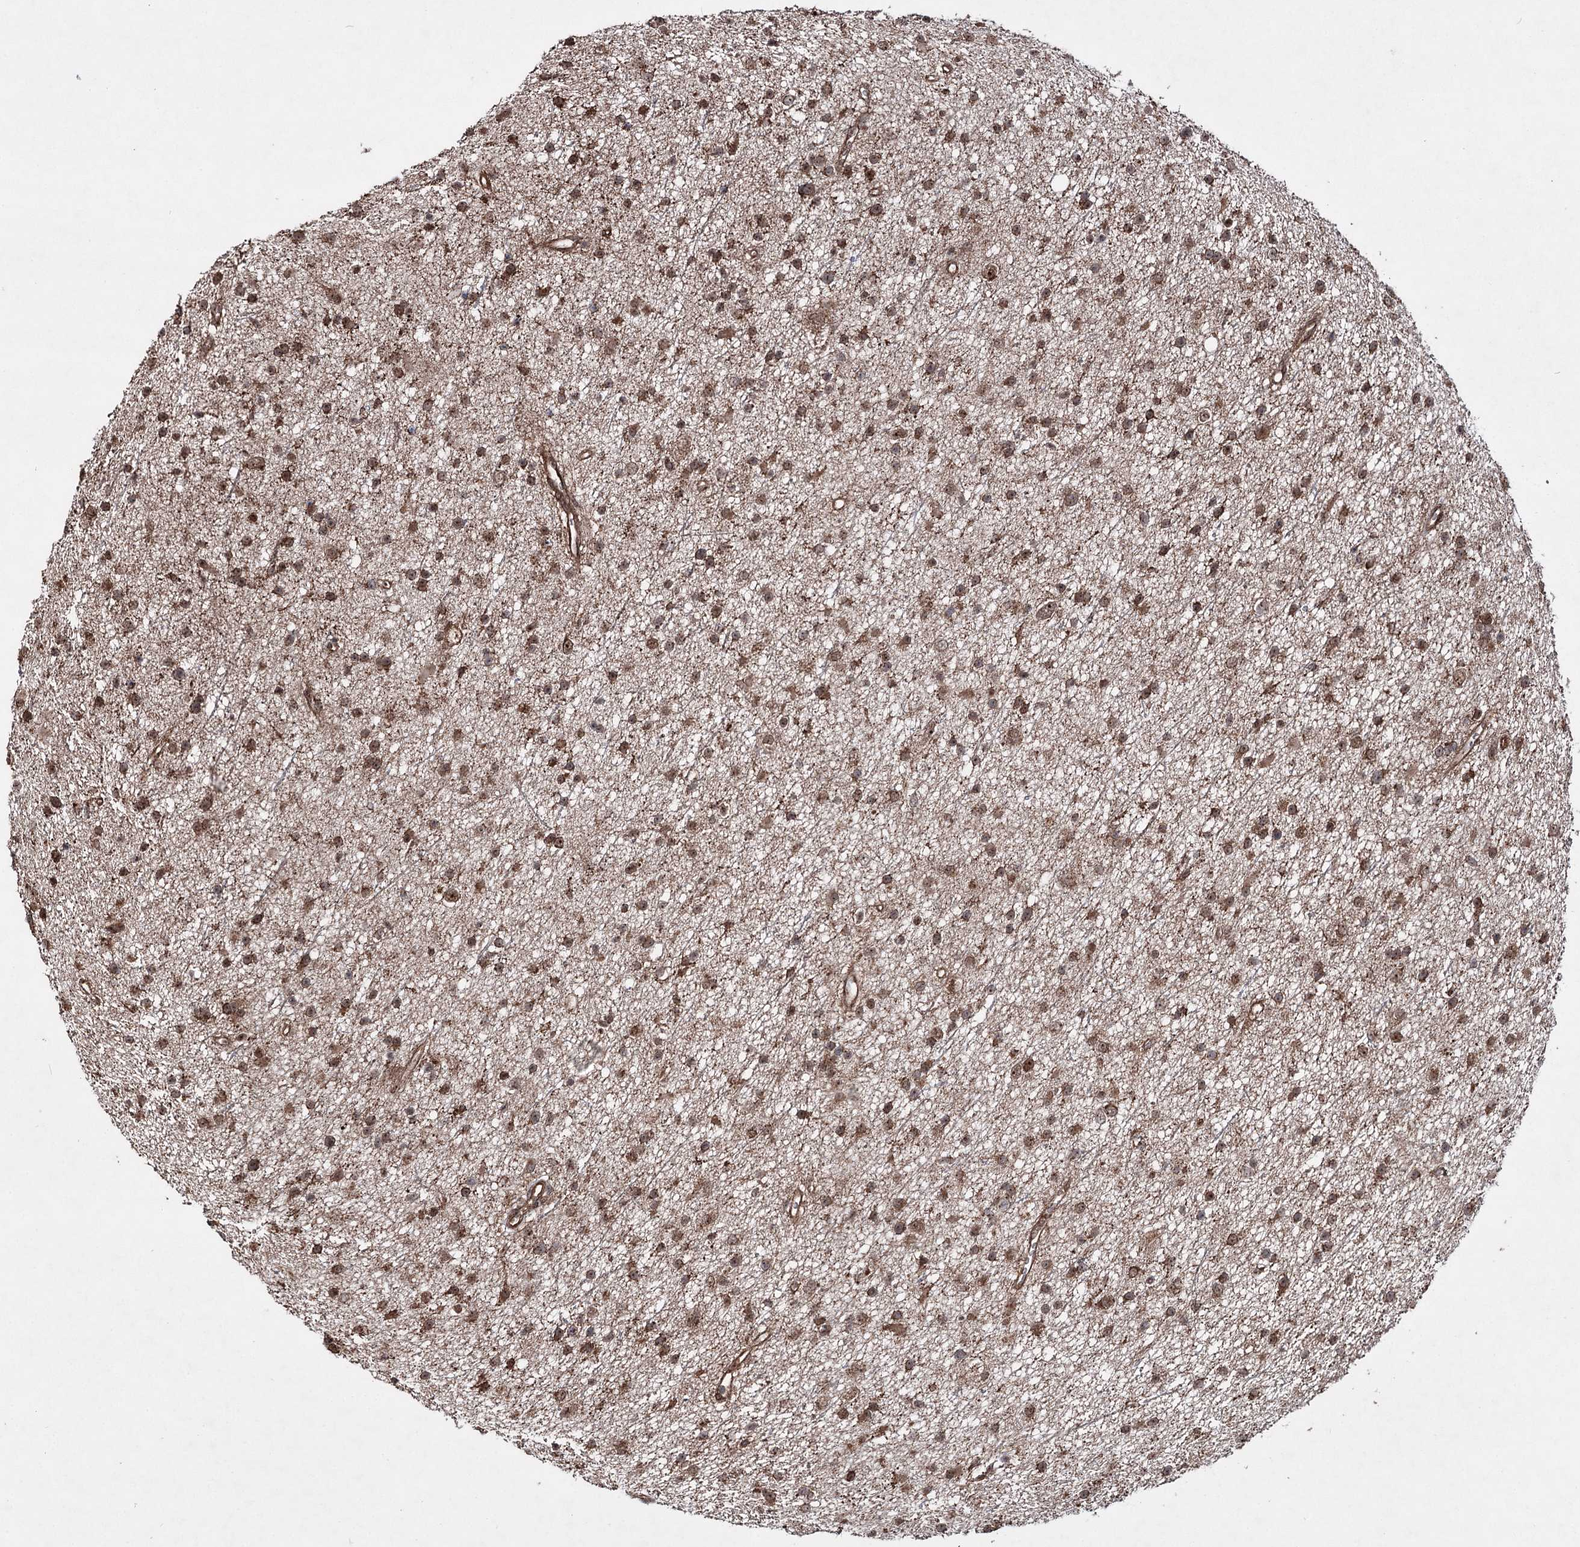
{"staining": {"intensity": "moderate", "quantity": ">75%", "location": "cytoplasmic/membranous,nuclear"}, "tissue": "glioma", "cell_type": "Tumor cells", "image_type": "cancer", "snomed": [{"axis": "morphology", "description": "Glioma, malignant, Low grade"}, {"axis": "topography", "description": "Cerebral cortex"}], "caption": "This micrograph reveals immunohistochemistry staining of low-grade glioma (malignant), with medium moderate cytoplasmic/membranous and nuclear positivity in approximately >75% of tumor cells.", "gene": "SERINC5", "patient": {"sex": "female", "age": 39}}